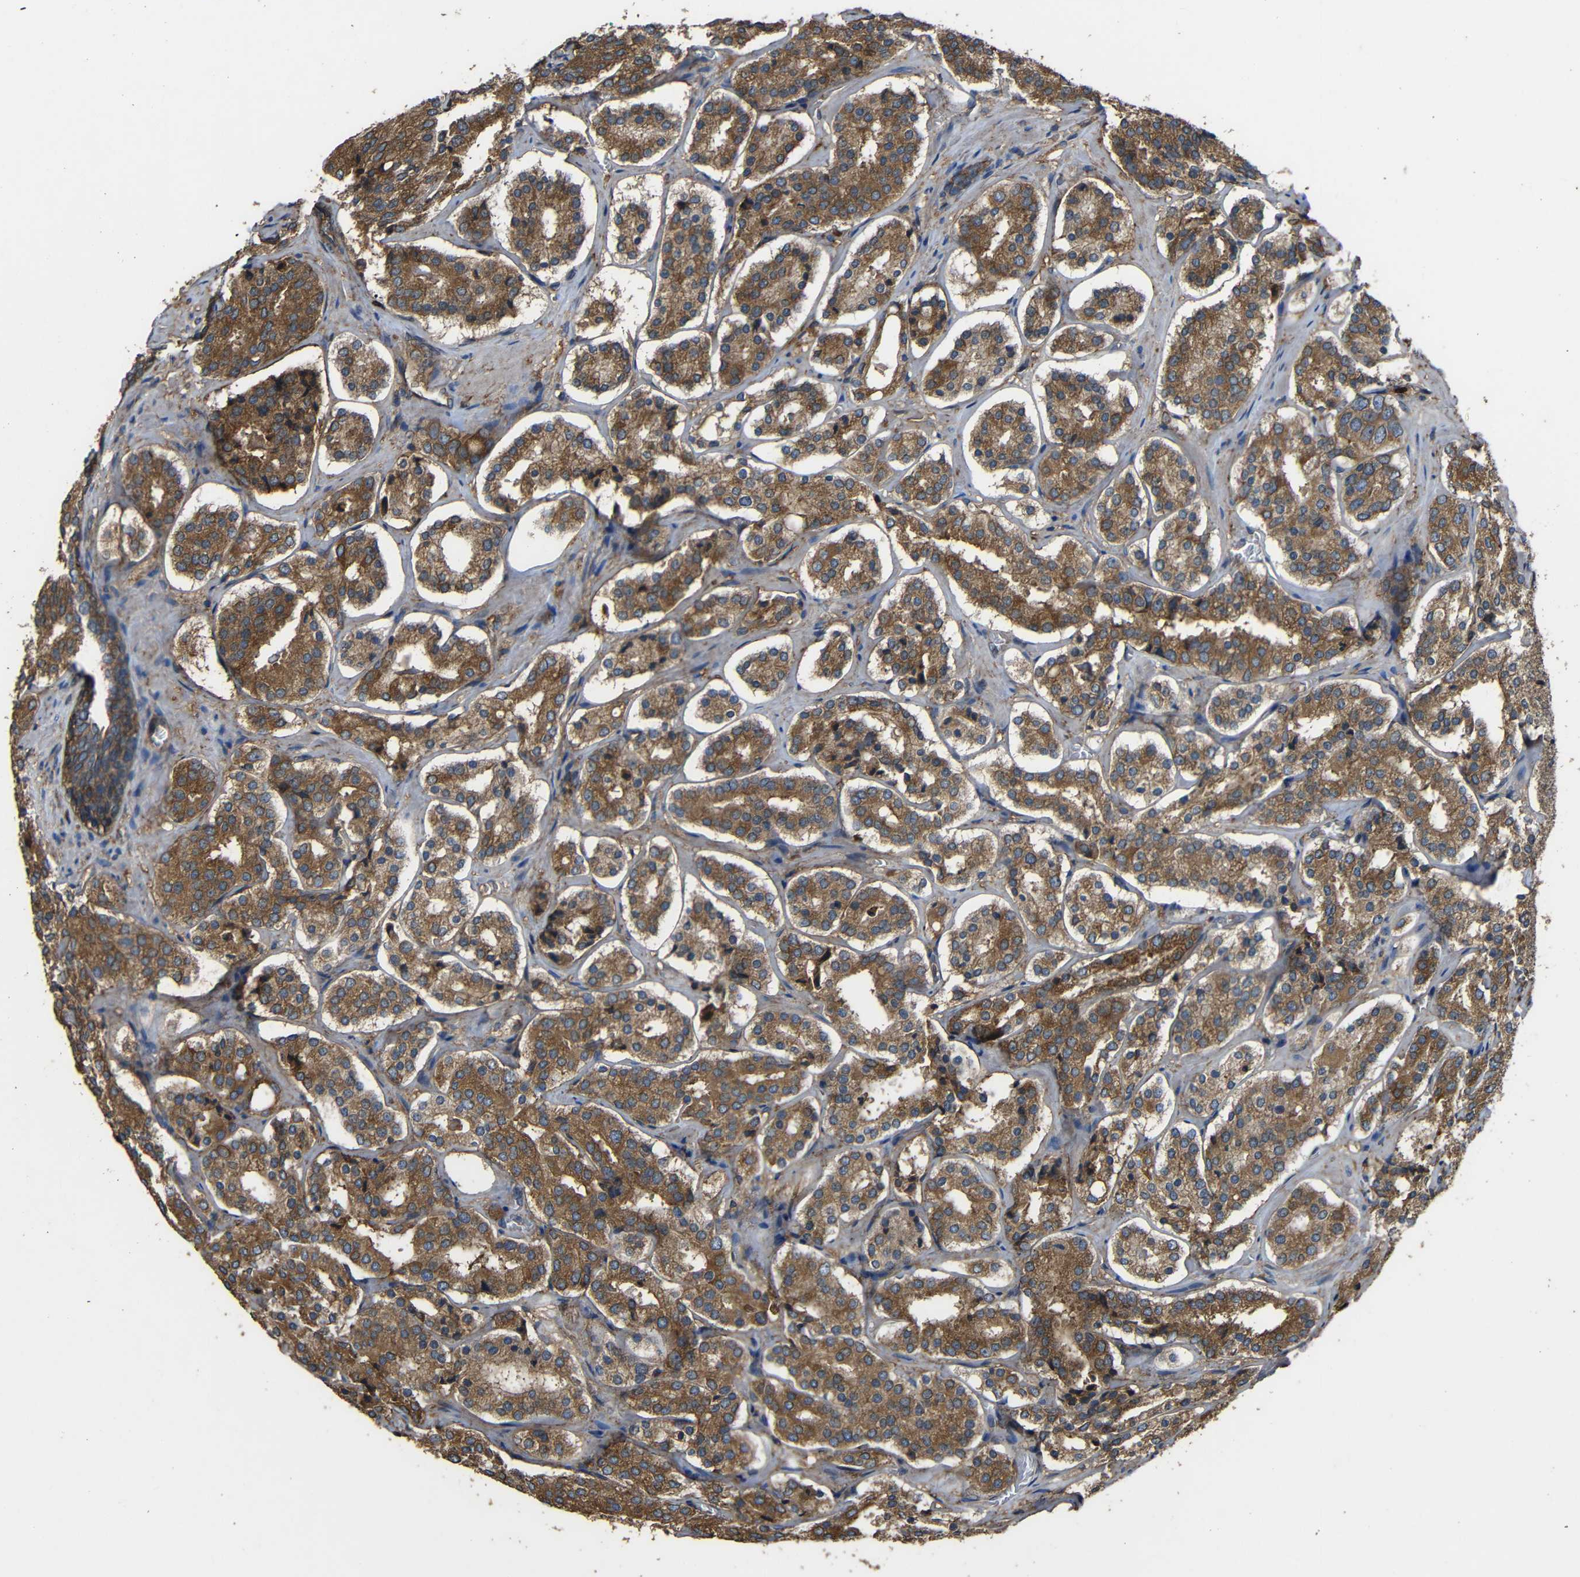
{"staining": {"intensity": "moderate", "quantity": ">75%", "location": "cytoplasmic/membranous"}, "tissue": "prostate cancer", "cell_type": "Tumor cells", "image_type": "cancer", "snomed": [{"axis": "morphology", "description": "Adenocarcinoma, High grade"}, {"axis": "topography", "description": "Prostate"}], "caption": "DAB (3,3'-diaminobenzidine) immunohistochemical staining of prostate adenocarcinoma (high-grade) displays moderate cytoplasmic/membranous protein expression in approximately >75% of tumor cells.", "gene": "TREM2", "patient": {"sex": "male", "age": 60}}